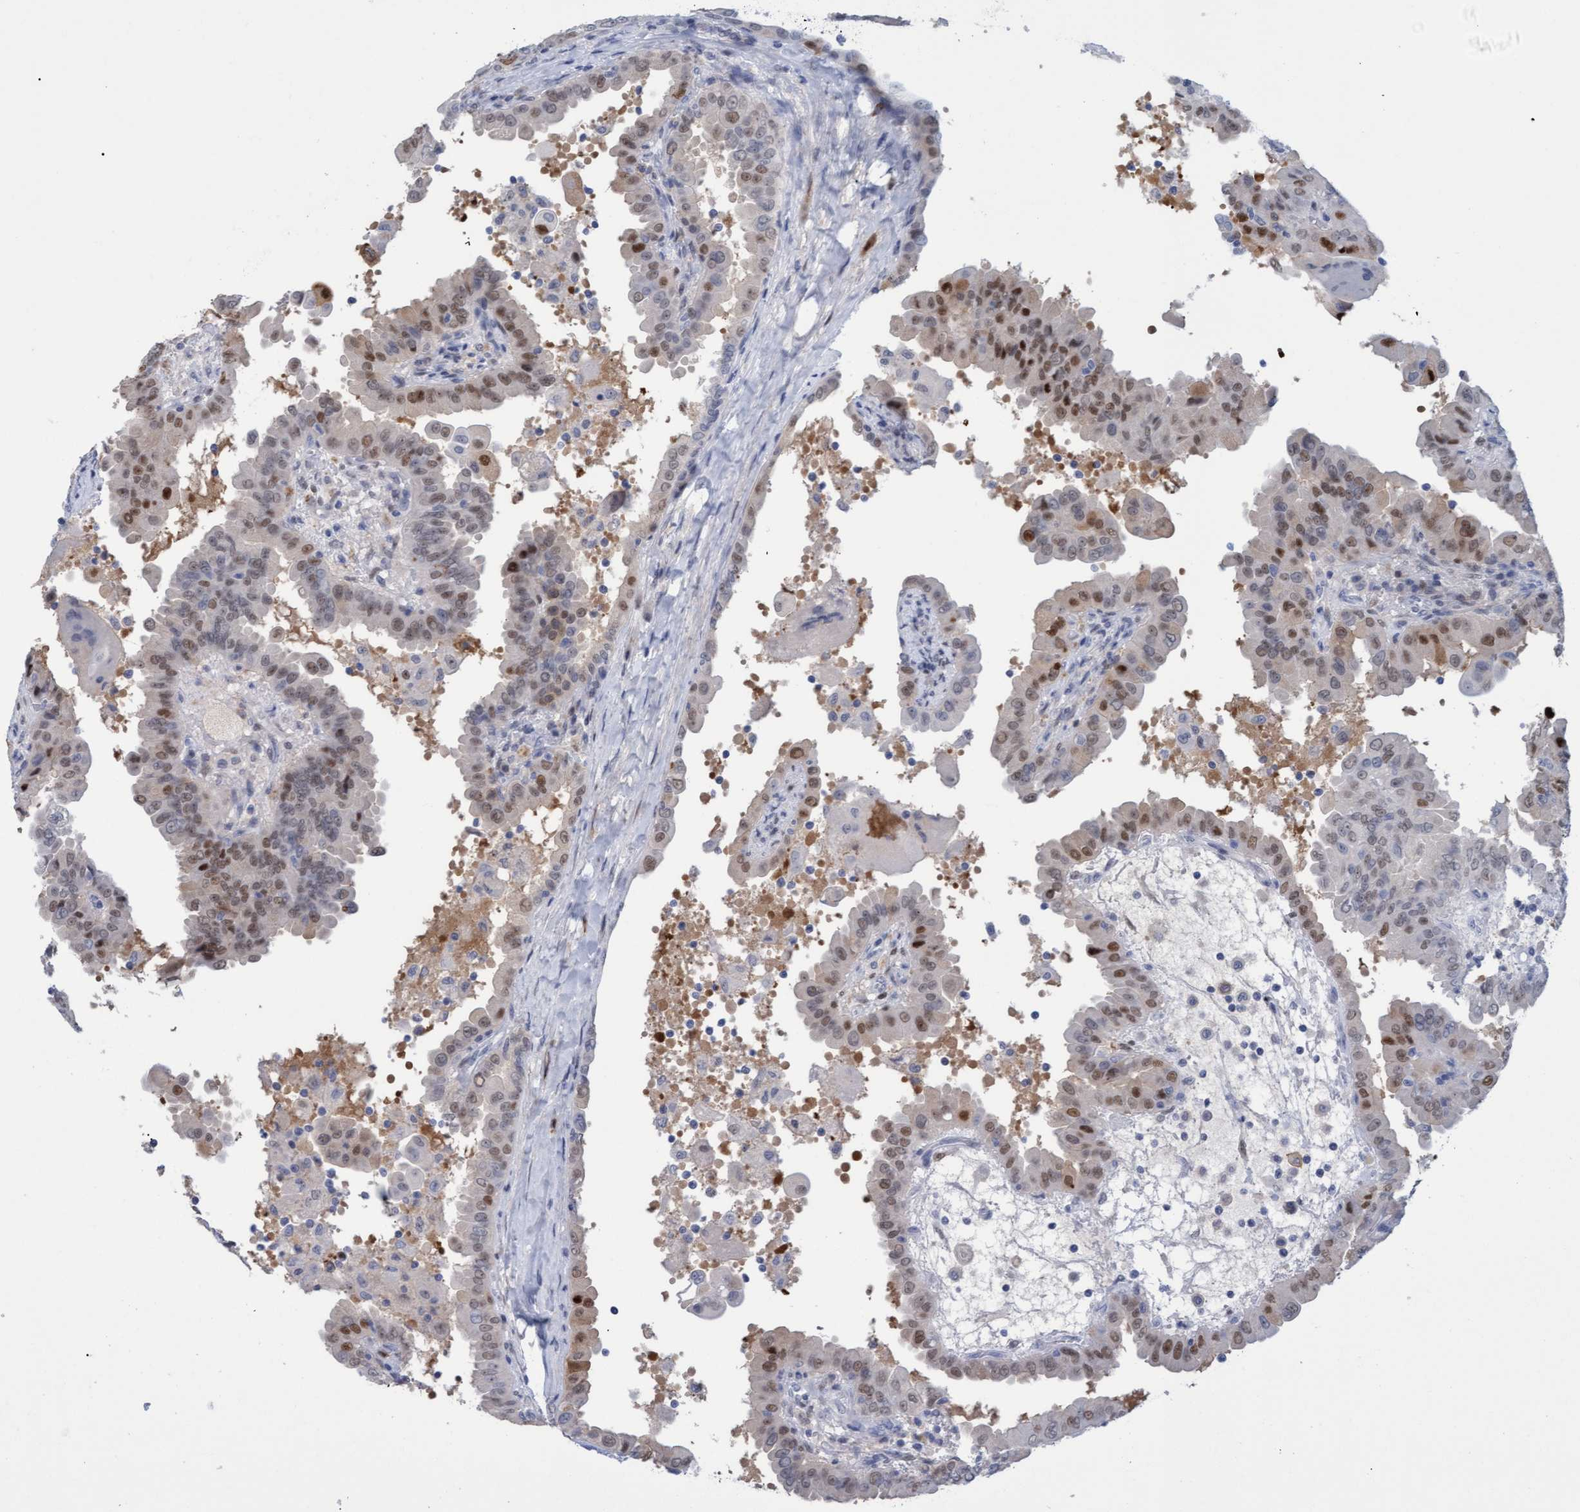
{"staining": {"intensity": "moderate", "quantity": ">75%", "location": "nuclear"}, "tissue": "thyroid cancer", "cell_type": "Tumor cells", "image_type": "cancer", "snomed": [{"axis": "morphology", "description": "Papillary adenocarcinoma, NOS"}, {"axis": "topography", "description": "Thyroid gland"}], "caption": "A photomicrograph showing moderate nuclear staining in approximately >75% of tumor cells in thyroid cancer, as visualized by brown immunohistochemical staining.", "gene": "PINX1", "patient": {"sex": "male", "age": 33}}